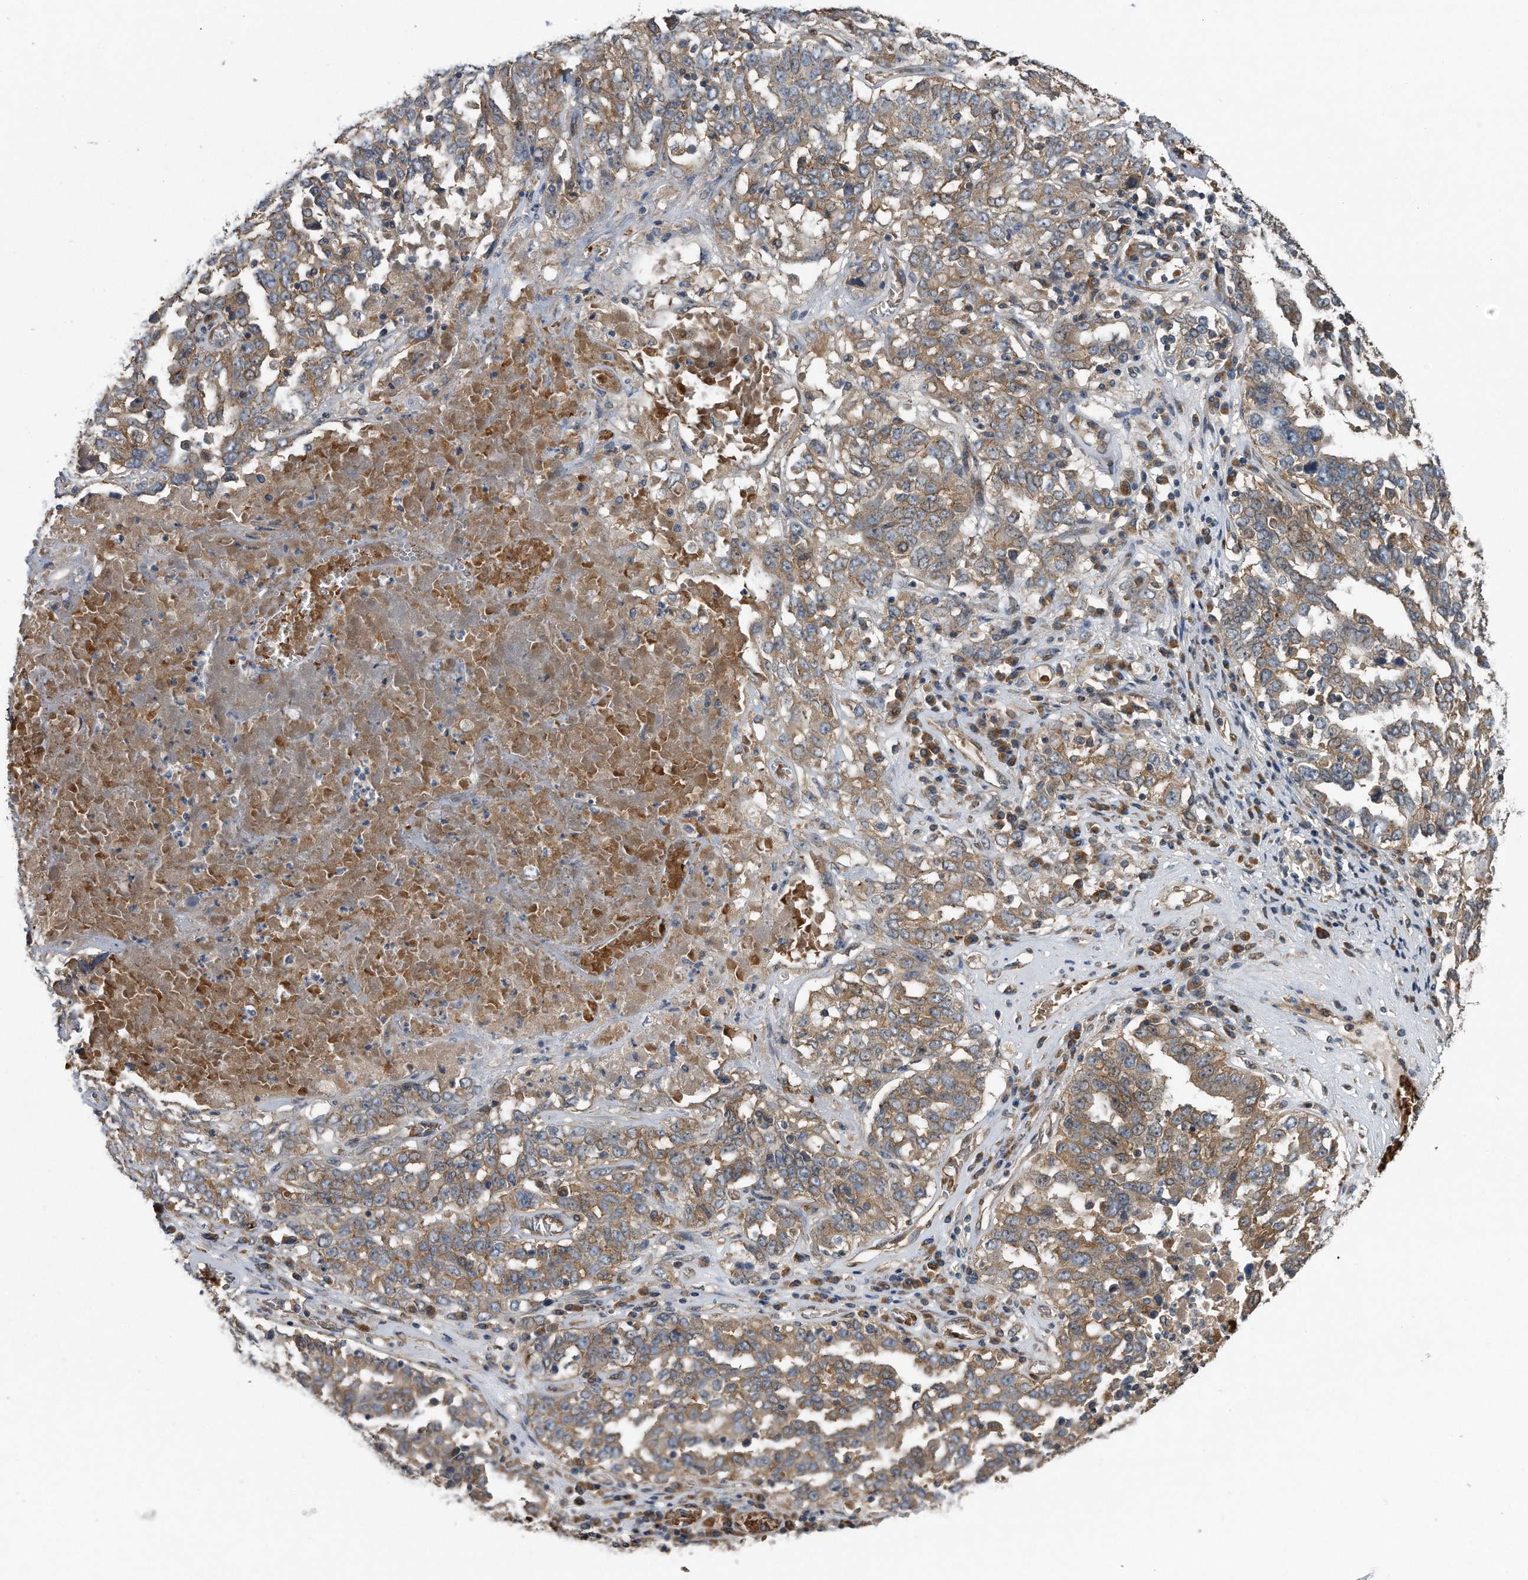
{"staining": {"intensity": "moderate", "quantity": ">75%", "location": "cytoplasmic/membranous"}, "tissue": "ovarian cancer", "cell_type": "Tumor cells", "image_type": "cancer", "snomed": [{"axis": "morphology", "description": "Carcinoma, endometroid"}, {"axis": "topography", "description": "Ovary"}], "caption": "A photomicrograph of ovarian cancer (endometroid carcinoma) stained for a protein displays moderate cytoplasmic/membranous brown staining in tumor cells.", "gene": "ZNF79", "patient": {"sex": "female", "age": 62}}